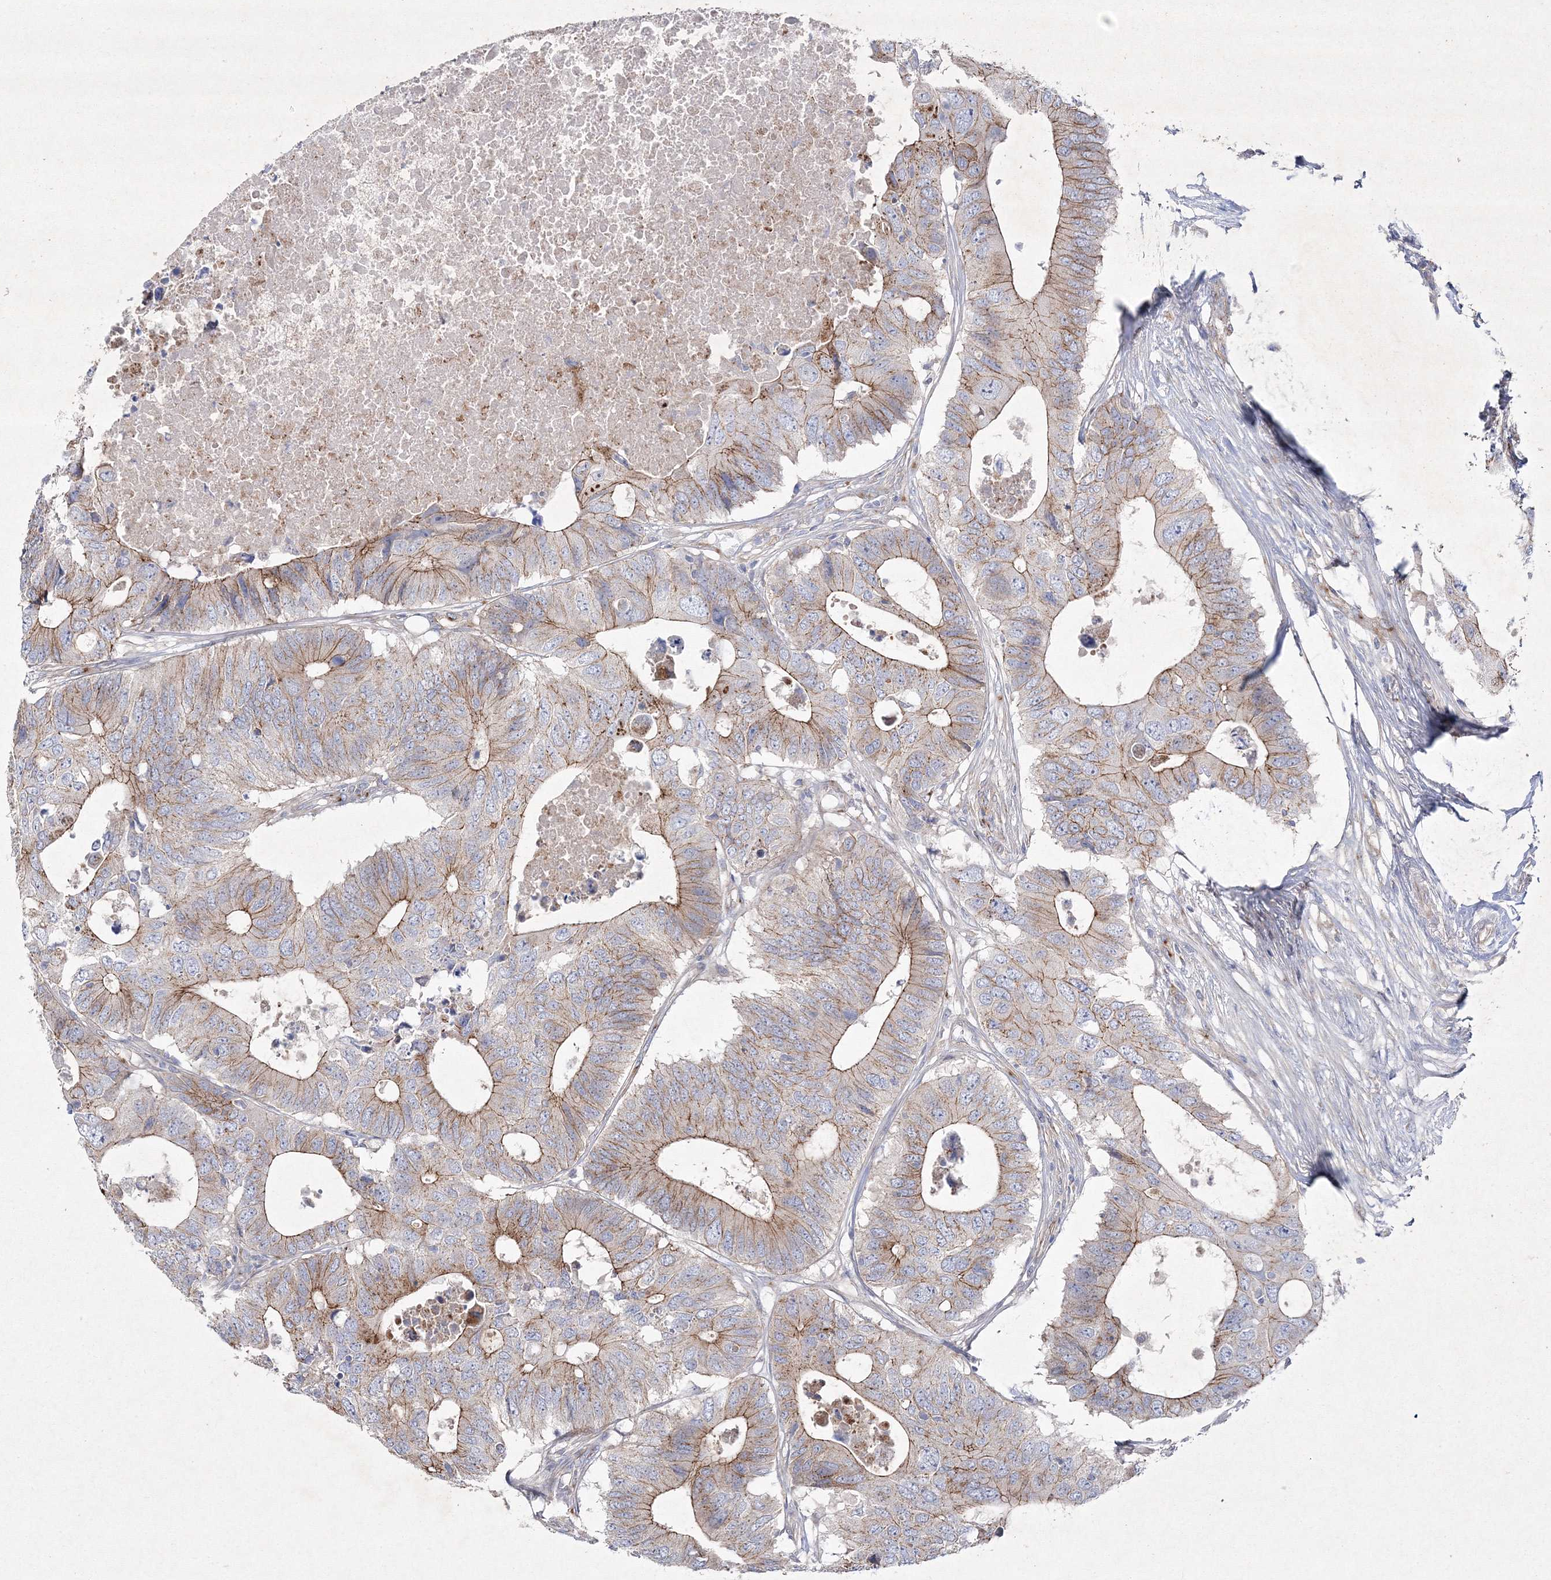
{"staining": {"intensity": "moderate", "quantity": "25%-75%", "location": "cytoplasmic/membranous"}, "tissue": "colorectal cancer", "cell_type": "Tumor cells", "image_type": "cancer", "snomed": [{"axis": "morphology", "description": "Adenocarcinoma, NOS"}, {"axis": "topography", "description": "Colon"}], "caption": "IHC of human colorectal cancer displays medium levels of moderate cytoplasmic/membranous positivity in approximately 25%-75% of tumor cells.", "gene": "NAA40", "patient": {"sex": "male", "age": 71}}